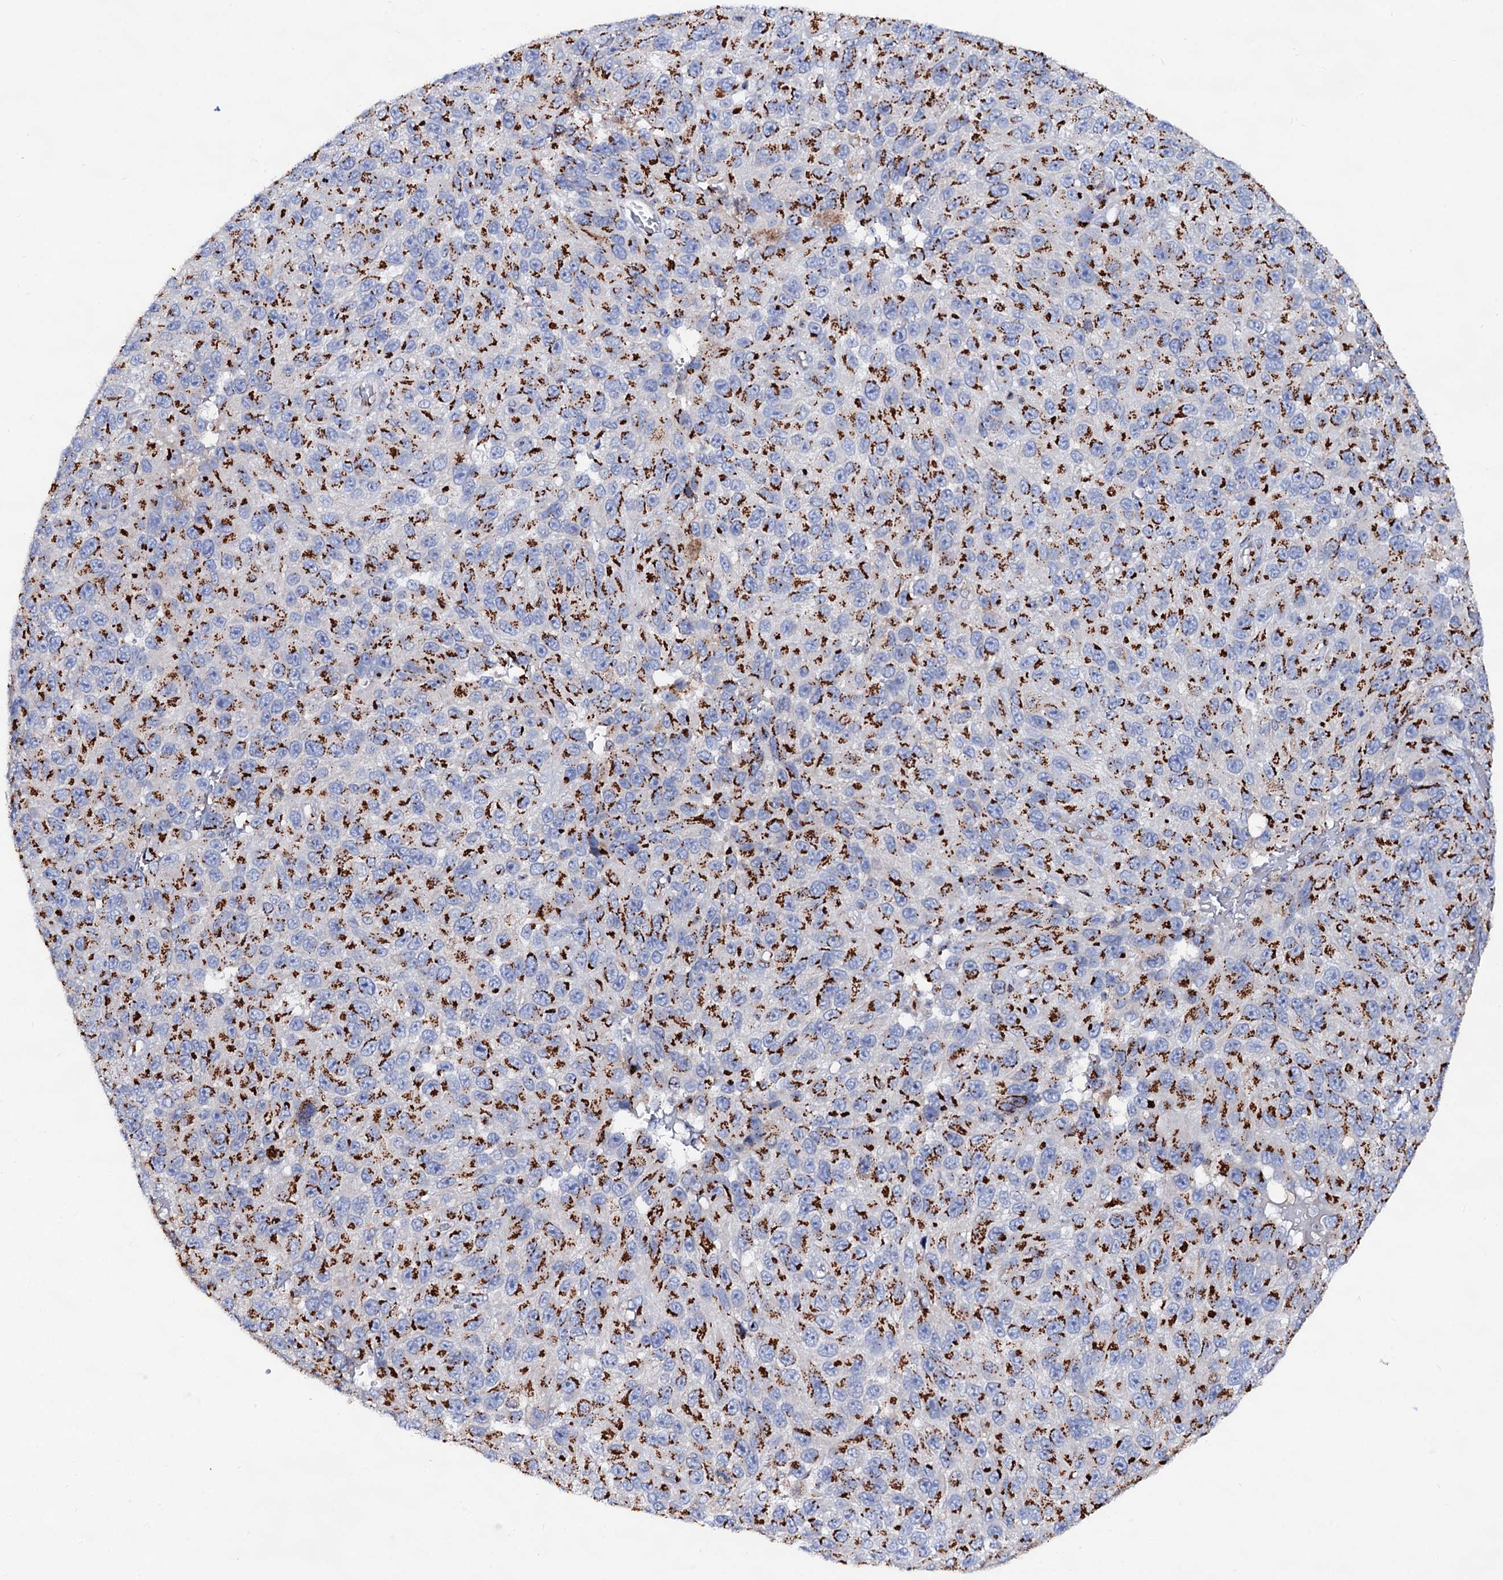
{"staining": {"intensity": "strong", "quantity": ">75%", "location": "cytoplasmic/membranous"}, "tissue": "melanoma", "cell_type": "Tumor cells", "image_type": "cancer", "snomed": [{"axis": "morphology", "description": "Malignant melanoma, NOS"}, {"axis": "topography", "description": "Skin"}], "caption": "Protein staining of melanoma tissue reveals strong cytoplasmic/membranous staining in about >75% of tumor cells.", "gene": "TM9SF3", "patient": {"sex": "female", "age": 96}}